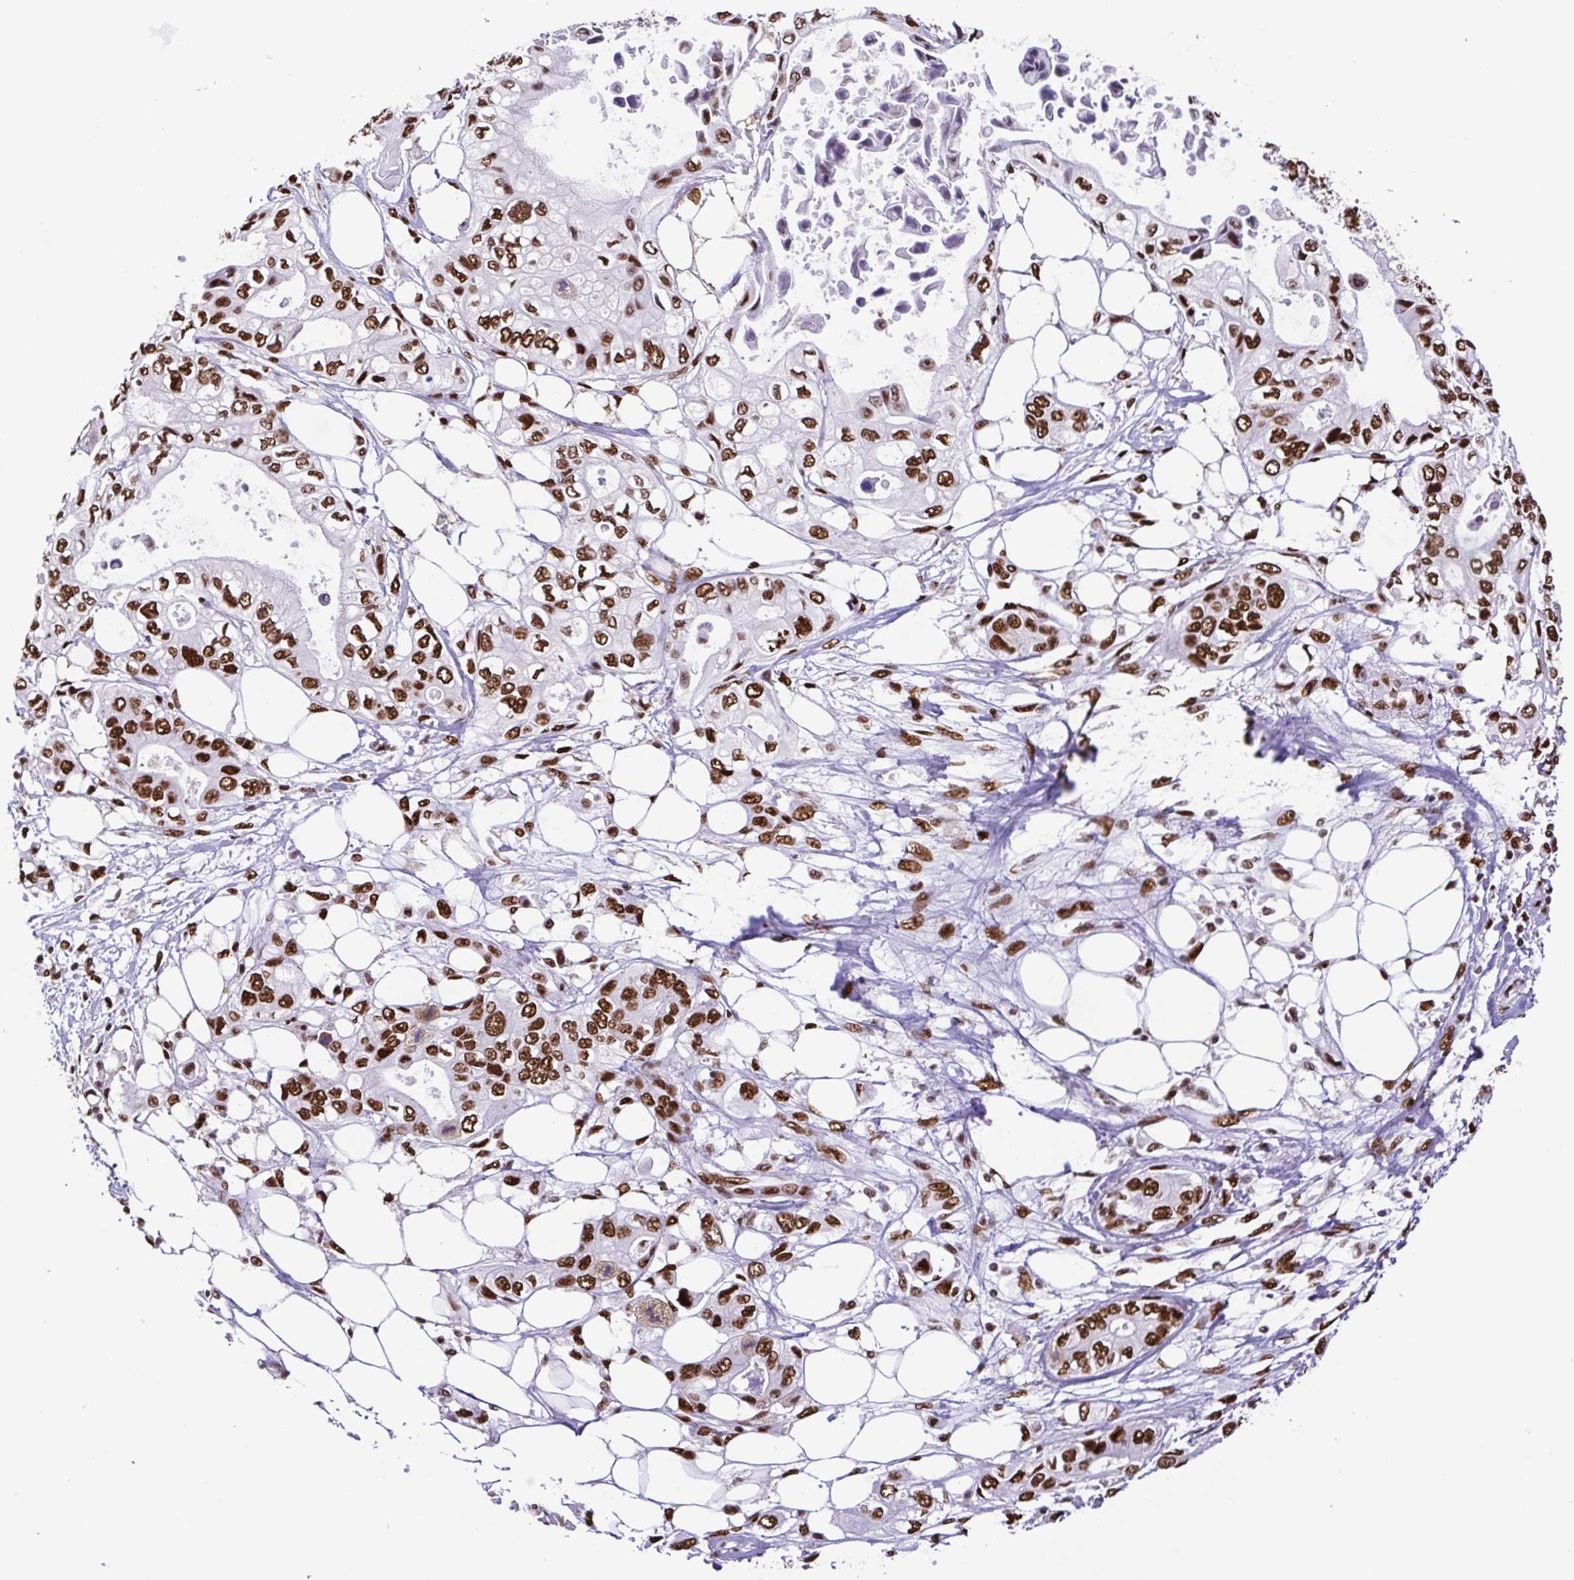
{"staining": {"intensity": "strong", "quantity": ">75%", "location": "nuclear"}, "tissue": "pancreatic cancer", "cell_type": "Tumor cells", "image_type": "cancer", "snomed": [{"axis": "morphology", "description": "Adenocarcinoma, NOS"}, {"axis": "topography", "description": "Pancreas"}], "caption": "Immunohistochemical staining of pancreatic cancer (adenocarcinoma) exhibits high levels of strong nuclear positivity in about >75% of tumor cells.", "gene": "TRIM28", "patient": {"sex": "female", "age": 63}}